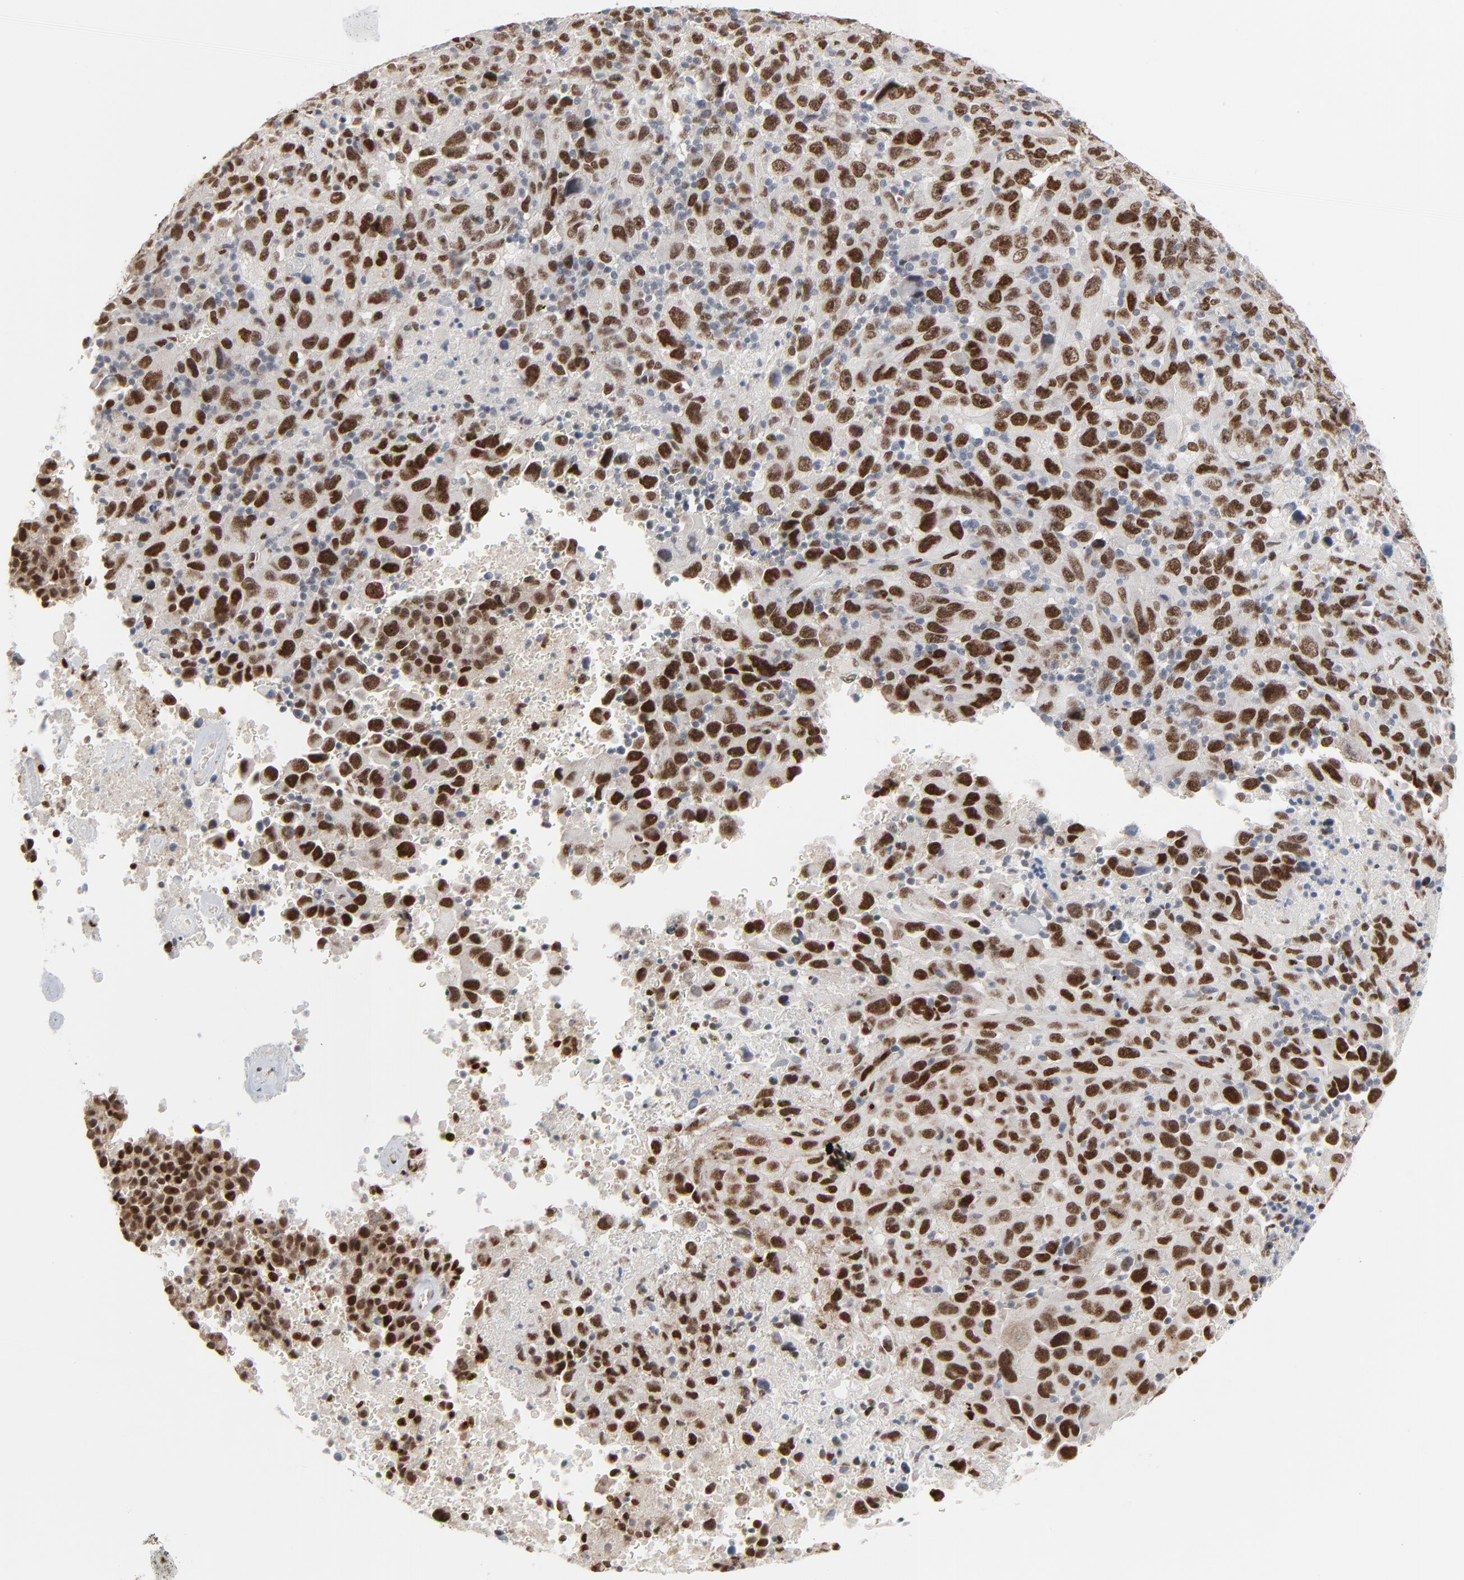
{"staining": {"intensity": "strong", "quantity": ">75%", "location": "nuclear"}, "tissue": "melanoma", "cell_type": "Tumor cells", "image_type": "cancer", "snomed": [{"axis": "morphology", "description": "Malignant melanoma, Metastatic site"}, {"axis": "topography", "description": "Cerebral cortex"}], "caption": "Protein analysis of malignant melanoma (metastatic site) tissue reveals strong nuclear expression in about >75% of tumor cells.", "gene": "CUX1", "patient": {"sex": "female", "age": 52}}